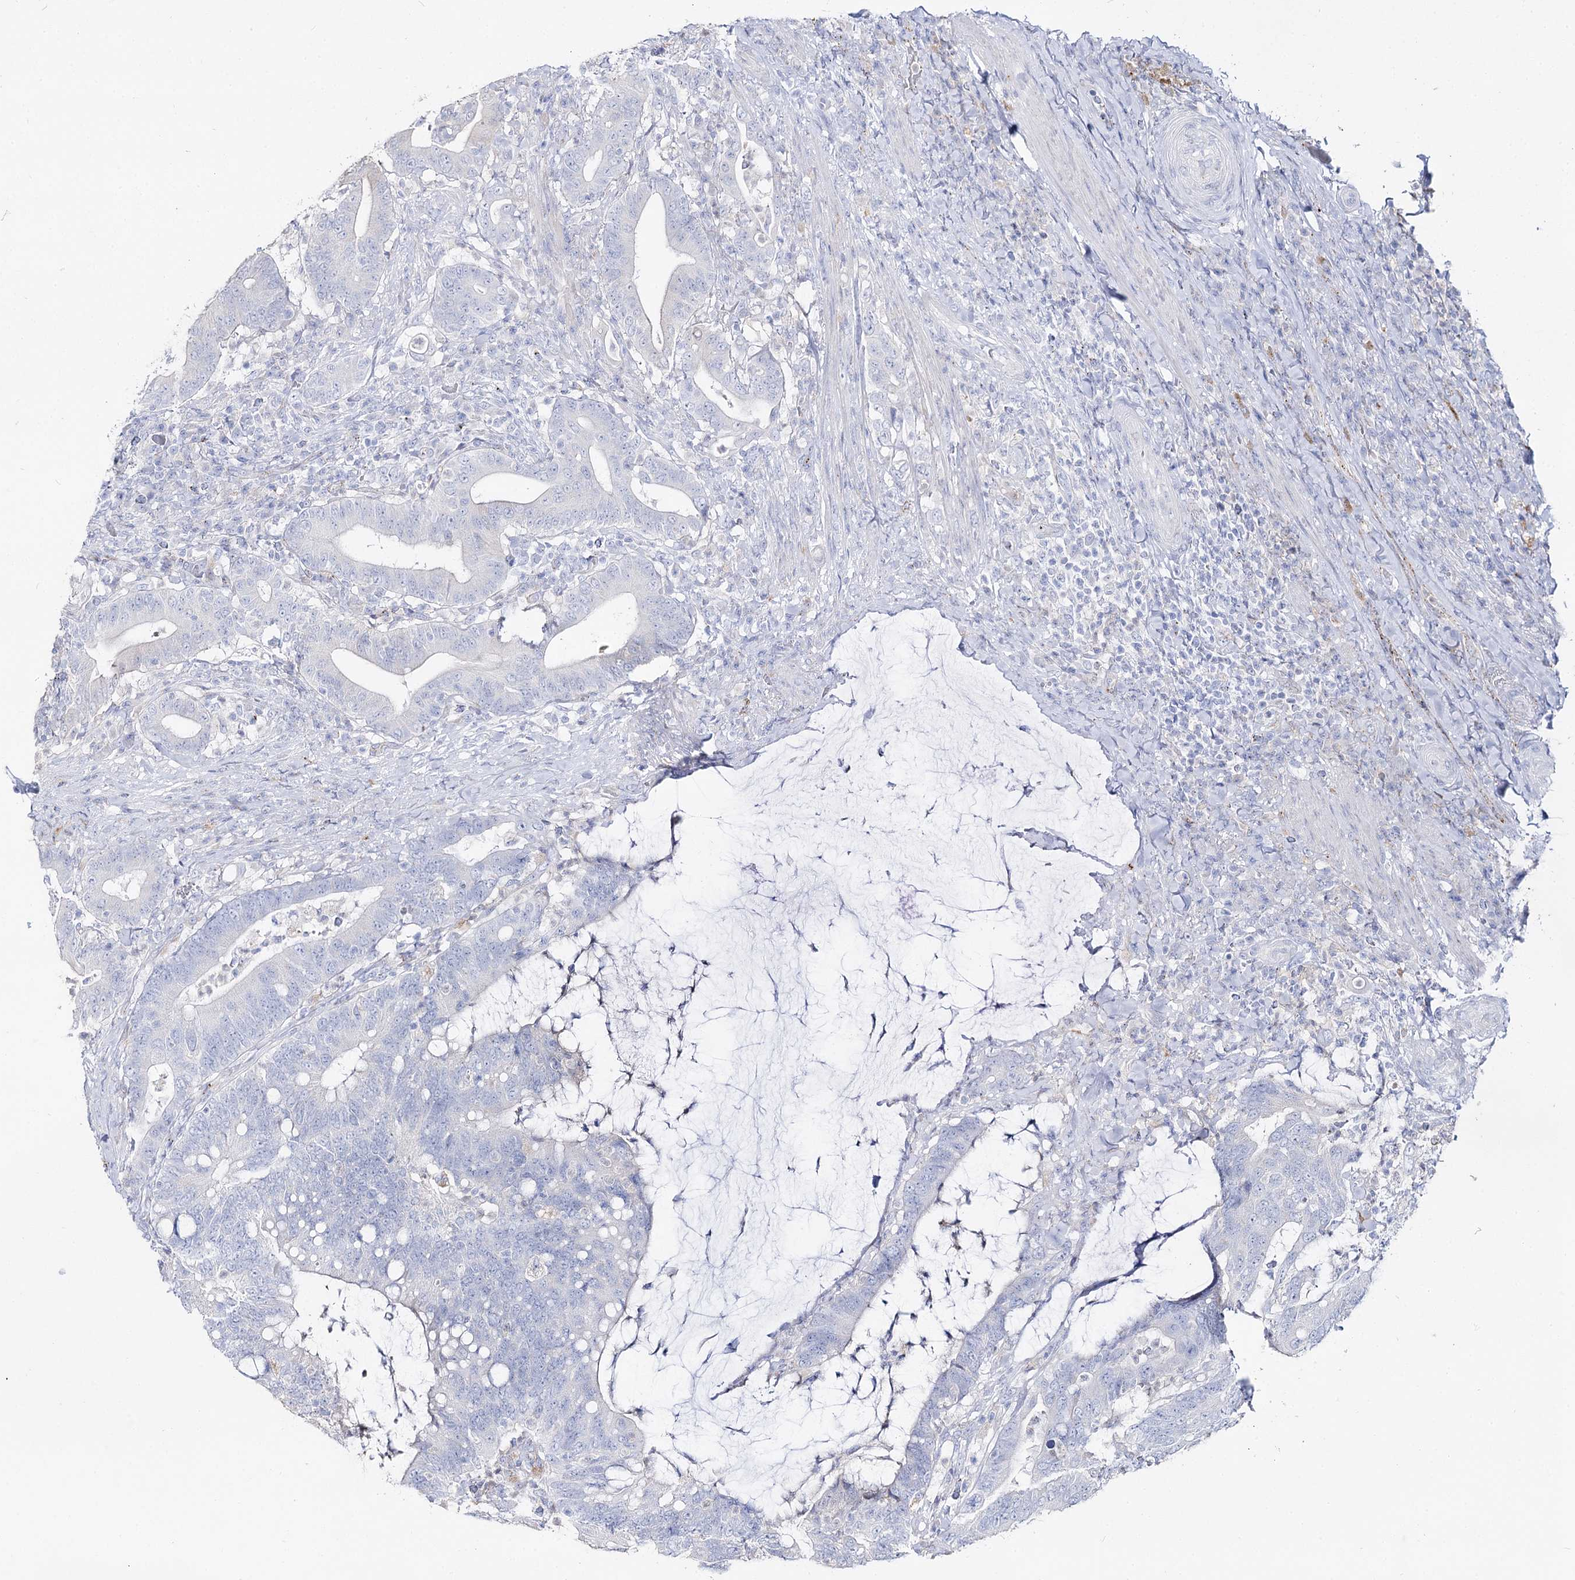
{"staining": {"intensity": "negative", "quantity": "none", "location": "none"}, "tissue": "colorectal cancer", "cell_type": "Tumor cells", "image_type": "cancer", "snomed": [{"axis": "morphology", "description": "Adenocarcinoma, NOS"}, {"axis": "topography", "description": "Colon"}], "caption": "The immunohistochemistry photomicrograph has no significant staining in tumor cells of colorectal cancer (adenocarcinoma) tissue.", "gene": "SLC3A1", "patient": {"sex": "female", "age": 66}}